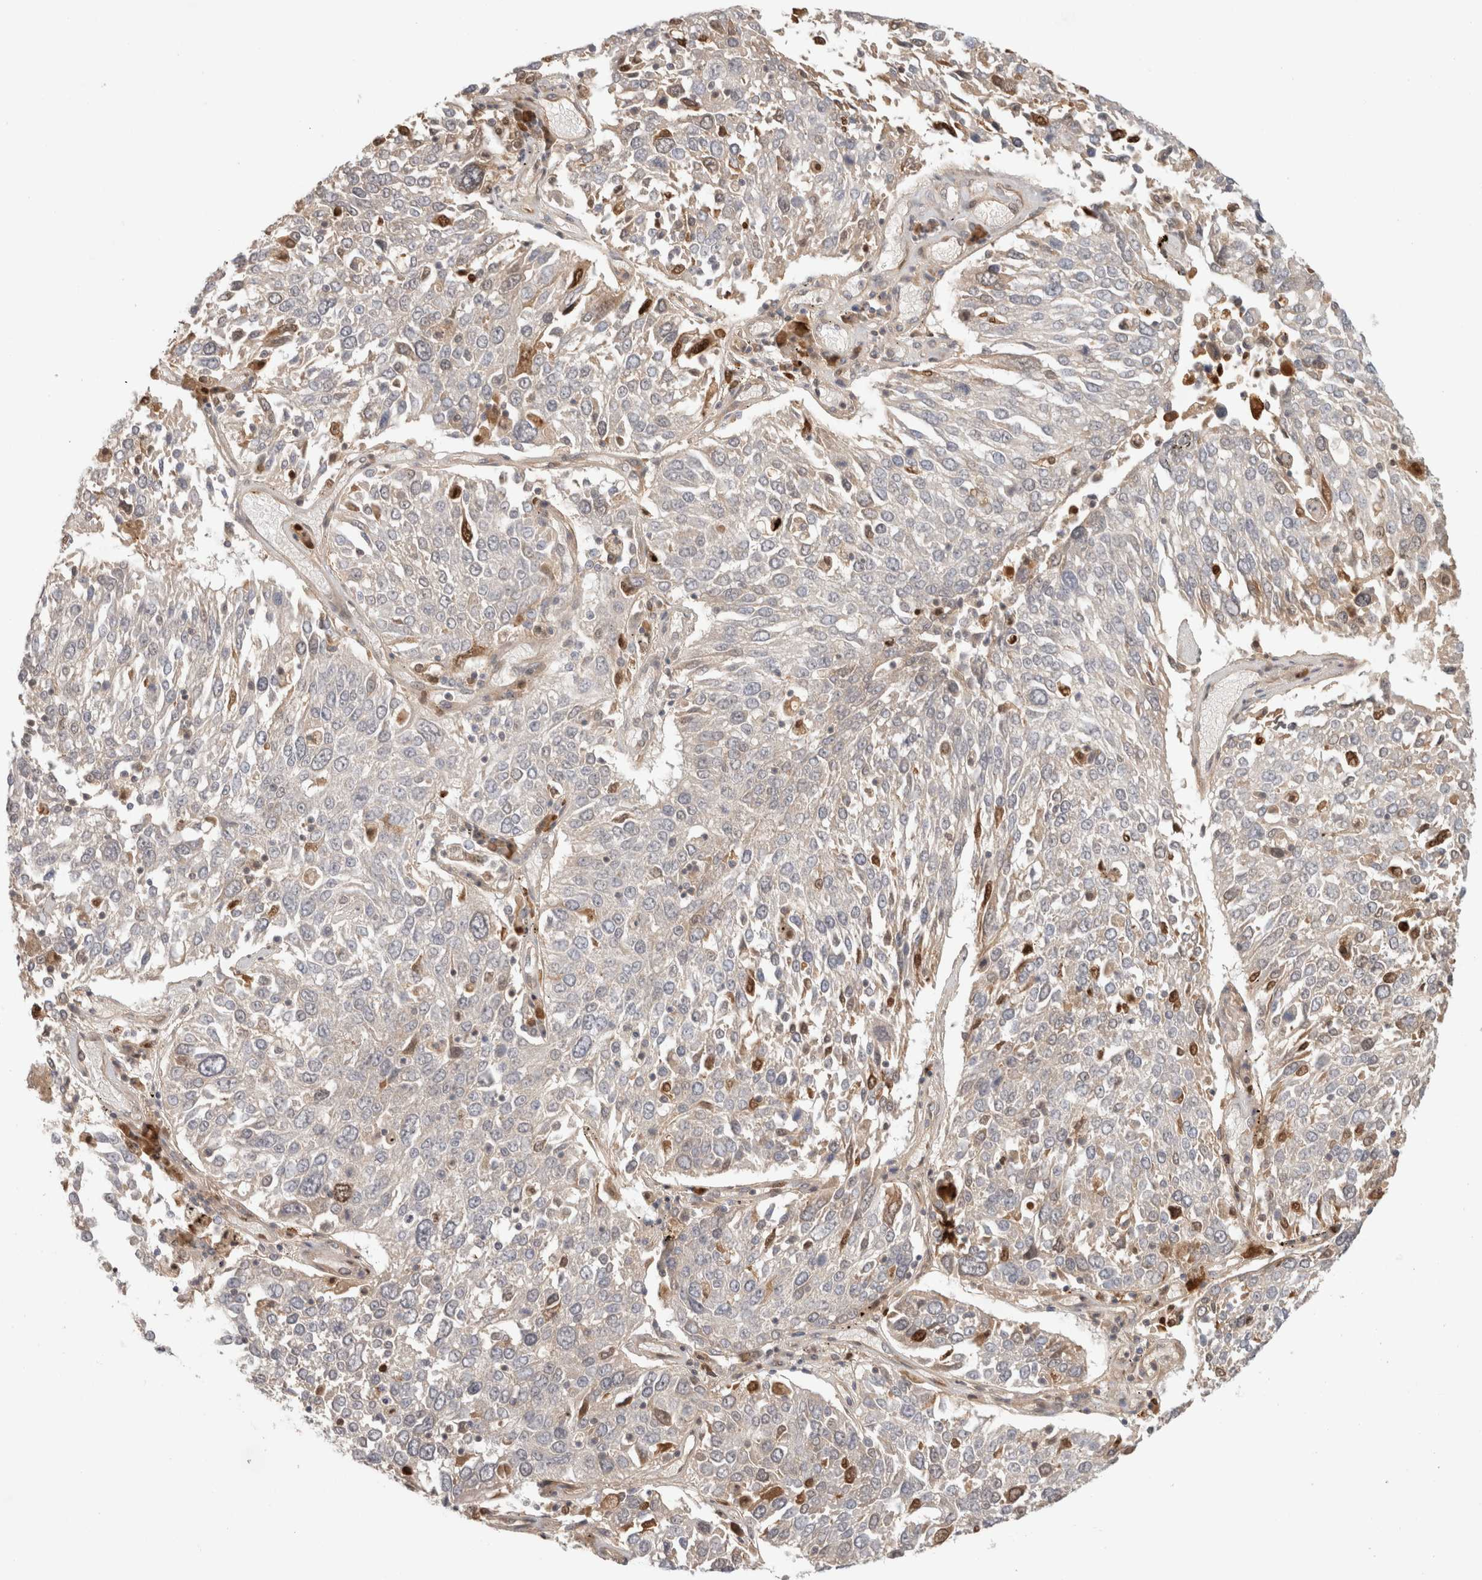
{"staining": {"intensity": "negative", "quantity": "none", "location": "none"}, "tissue": "lung cancer", "cell_type": "Tumor cells", "image_type": "cancer", "snomed": [{"axis": "morphology", "description": "Squamous cell carcinoma, NOS"}, {"axis": "topography", "description": "Lung"}], "caption": "An immunohistochemistry (IHC) micrograph of lung cancer (squamous cell carcinoma) is shown. There is no staining in tumor cells of lung cancer (squamous cell carcinoma).", "gene": "HSPG2", "patient": {"sex": "male", "age": 65}}